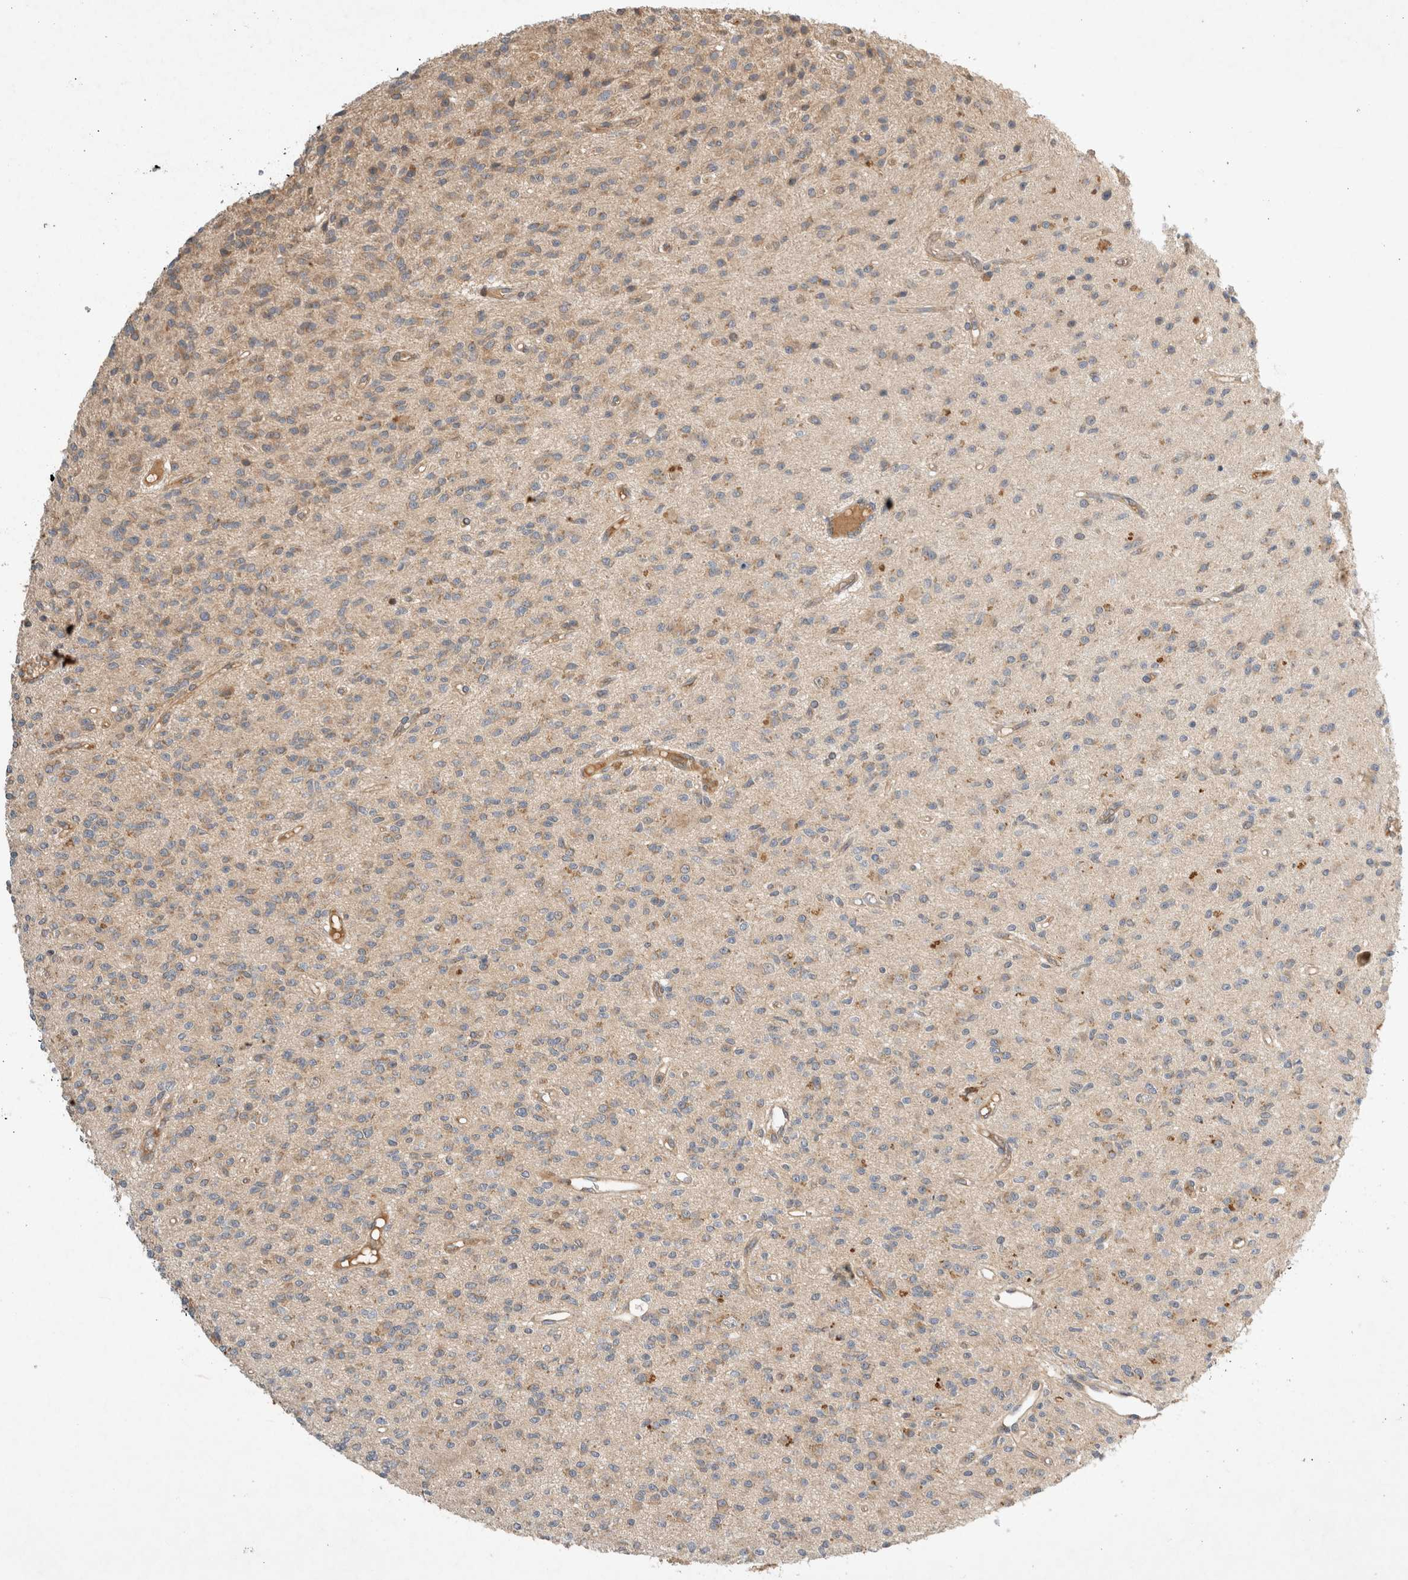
{"staining": {"intensity": "weak", "quantity": ">75%", "location": "cytoplasmic/membranous"}, "tissue": "glioma", "cell_type": "Tumor cells", "image_type": "cancer", "snomed": [{"axis": "morphology", "description": "Glioma, malignant, High grade"}, {"axis": "topography", "description": "Brain"}], "caption": "This histopathology image demonstrates malignant high-grade glioma stained with immunohistochemistry (IHC) to label a protein in brown. The cytoplasmic/membranous of tumor cells show weak positivity for the protein. Nuclei are counter-stained blue.", "gene": "ARMC9", "patient": {"sex": "male", "age": 34}}